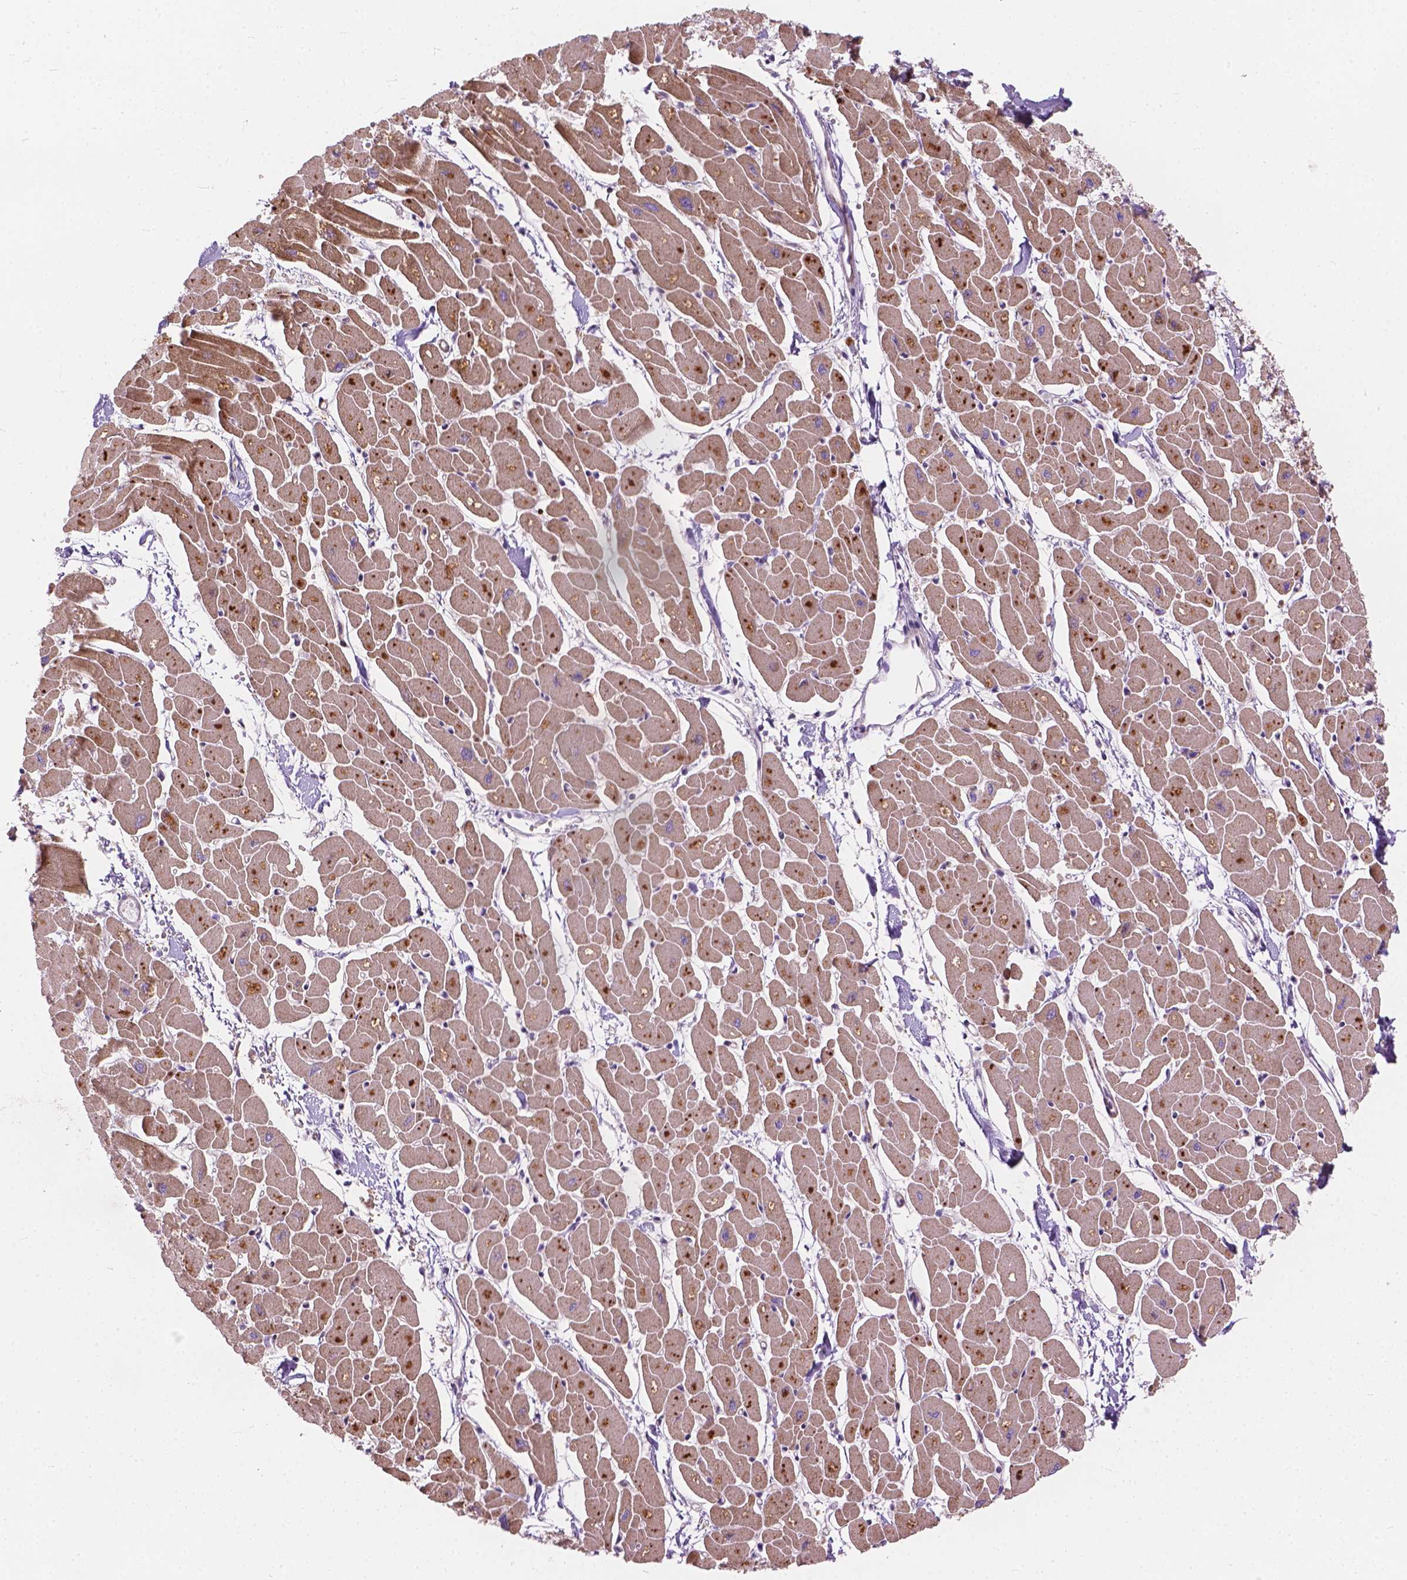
{"staining": {"intensity": "moderate", "quantity": ">75%", "location": "cytoplasmic/membranous"}, "tissue": "heart muscle", "cell_type": "Cardiomyocytes", "image_type": "normal", "snomed": [{"axis": "morphology", "description": "Normal tissue, NOS"}, {"axis": "topography", "description": "Heart"}], "caption": "DAB (3,3'-diaminobenzidine) immunohistochemical staining of normal heart muscle demonstrates moderate cytoplasmic/membranous protein expression in about >75% of cardiomyocytes.", "gene": "MORN1", "patient": {"sex": "male", "age": 57}}